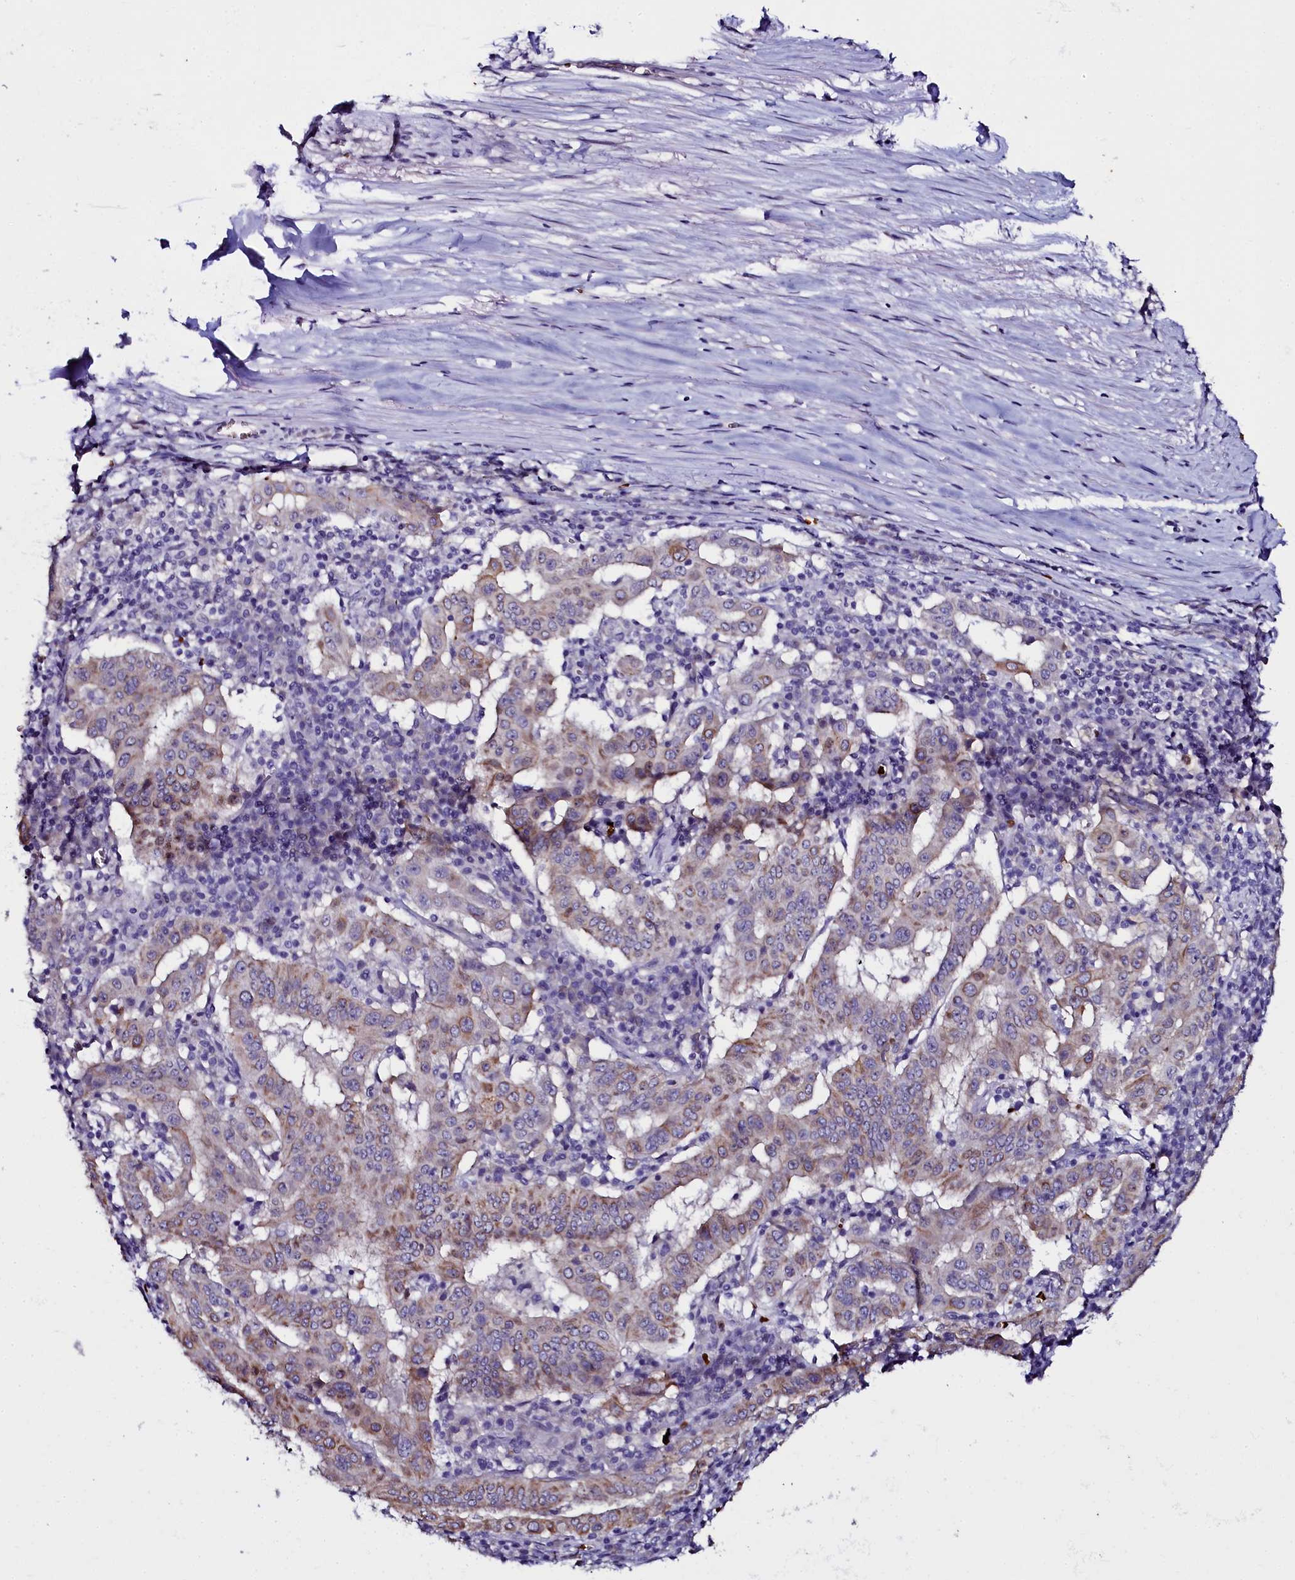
{"staining": {"intensity": "moderate", "quantity": "<25%", "location": "cytoplasmic/membranous"}, "tissue": "pancreatic cancer", "cell_type": "Tumor cells", "image_type": "cancer", "snomed": [{"axis": "morphology", "description": "Adenocarcinoma, NOS"}, {"axis": "topography", "description": "Pancreas"}], "caption": "Pancreatic adenocarcinoma tissue displays moderate cytoplasmic/membranous staining in approximately <25% of tumor cells The protein of interest is stained brown, and the nuclei are stained in blue (DAB (3,3'-diaminobenzidine) IHC with brightfield microscopy, high magnification).", "gene": "CTDSPL2", "patient": {"sex": "male", "age": 63}}